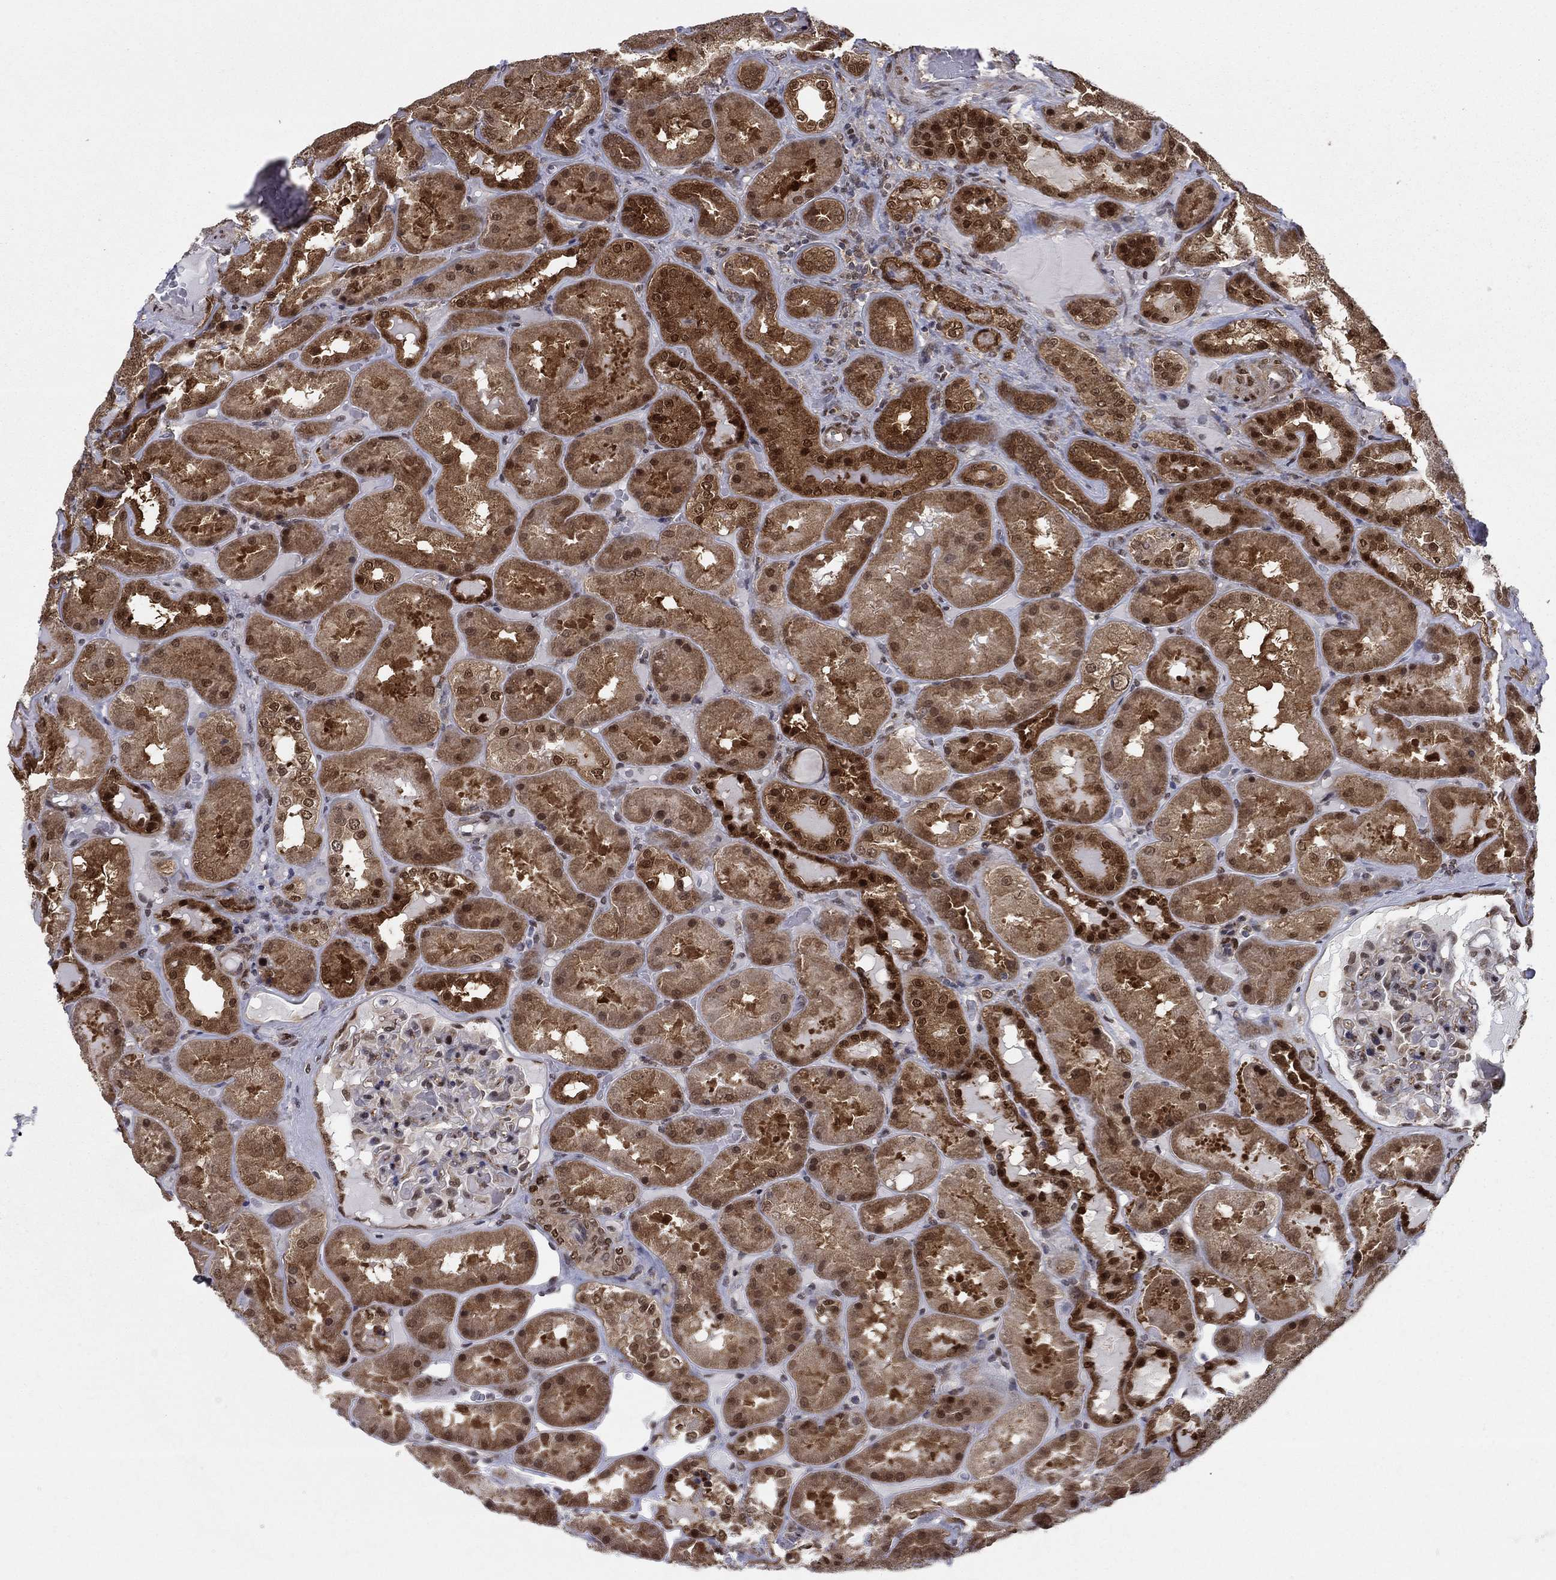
{"staining": {"intensity": "negative", "quantity": "none", "location": "none"}, "tissue": "kidney", "cell_type": "Cells in glomeruli", "image_type": "normal", "snomed": [{"axis": "morphology", "description": "Normal tissue, NOS"}, {"axis": "topography", "description": "Kidney"}], "caption": "Cells in glomeruli show no significant expression in unremarkable kidney. The staining was performed using DAB (3,3'-diaminobenzidine) to visualize the protein expression in brown, while the nuclei were stained in blue with hematoxylin (Magnification: 20x).", "gene": "FKBP4", "patient": {"sex": "male", "age": 73}}